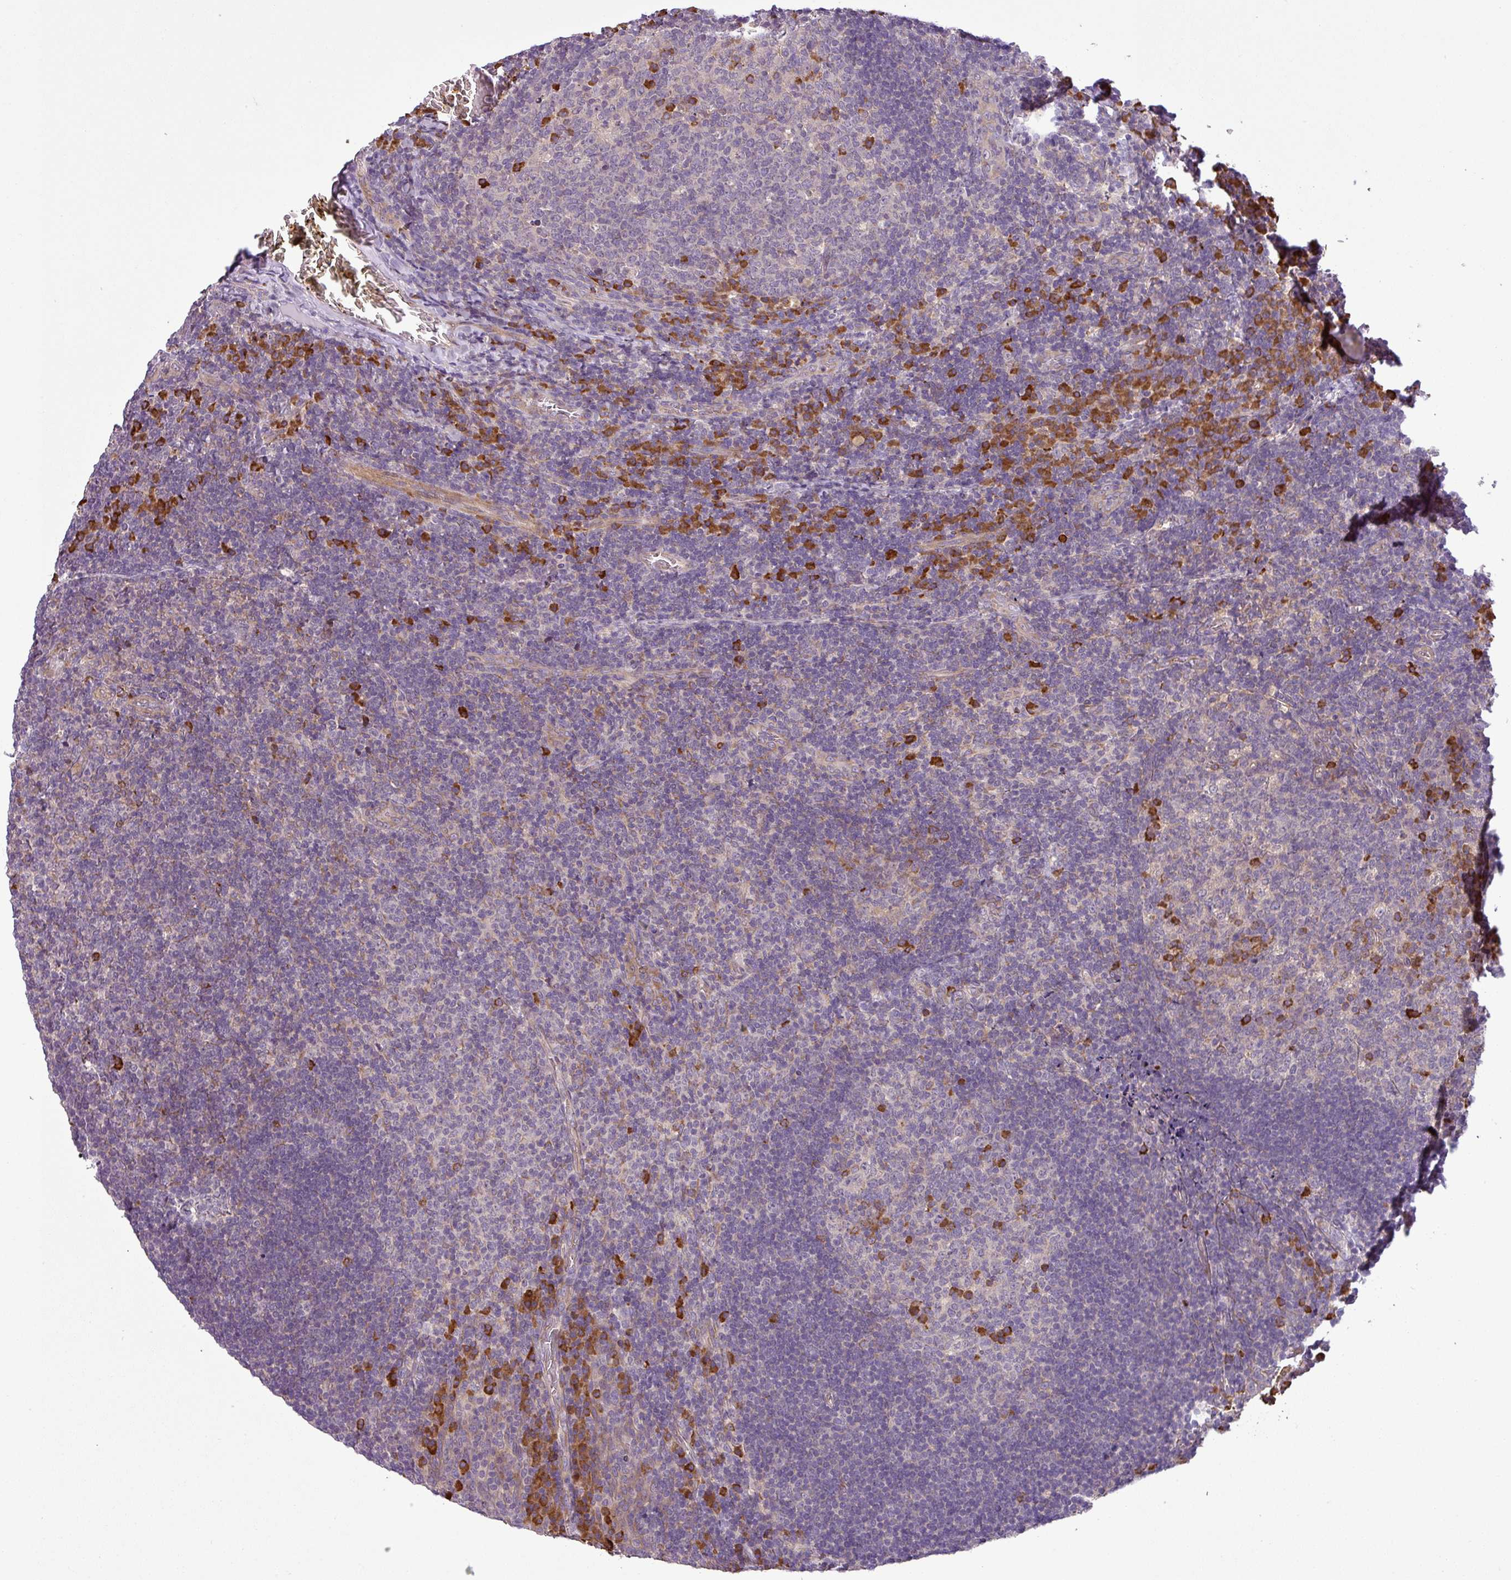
{"staining": {"intensity": "strong", "quantity": "<25%", "location": "cytoplasmic/membranous"}, "tissue": "tonsil", "cell_type": "Germinal center cells", "image_type": "normal", "snomed": [{"axis": "morphology", "description": "Normal tissue, NOS"}, {"axis": "topography", "description": "Tonsil"}], "caption": "Immunohistochemistry (IHC) histopathology image of unremarkable tonsil: human tonsil stained using immunohistochemistry shows medium levels of strong protein expression localized specifically in the cytoplasmic/membranous of germinal center cells, appearing as a cytoplasmic/membranous brown color.", "gene": "MOCS3", "patient": {"sex": "male", "age": 17}}